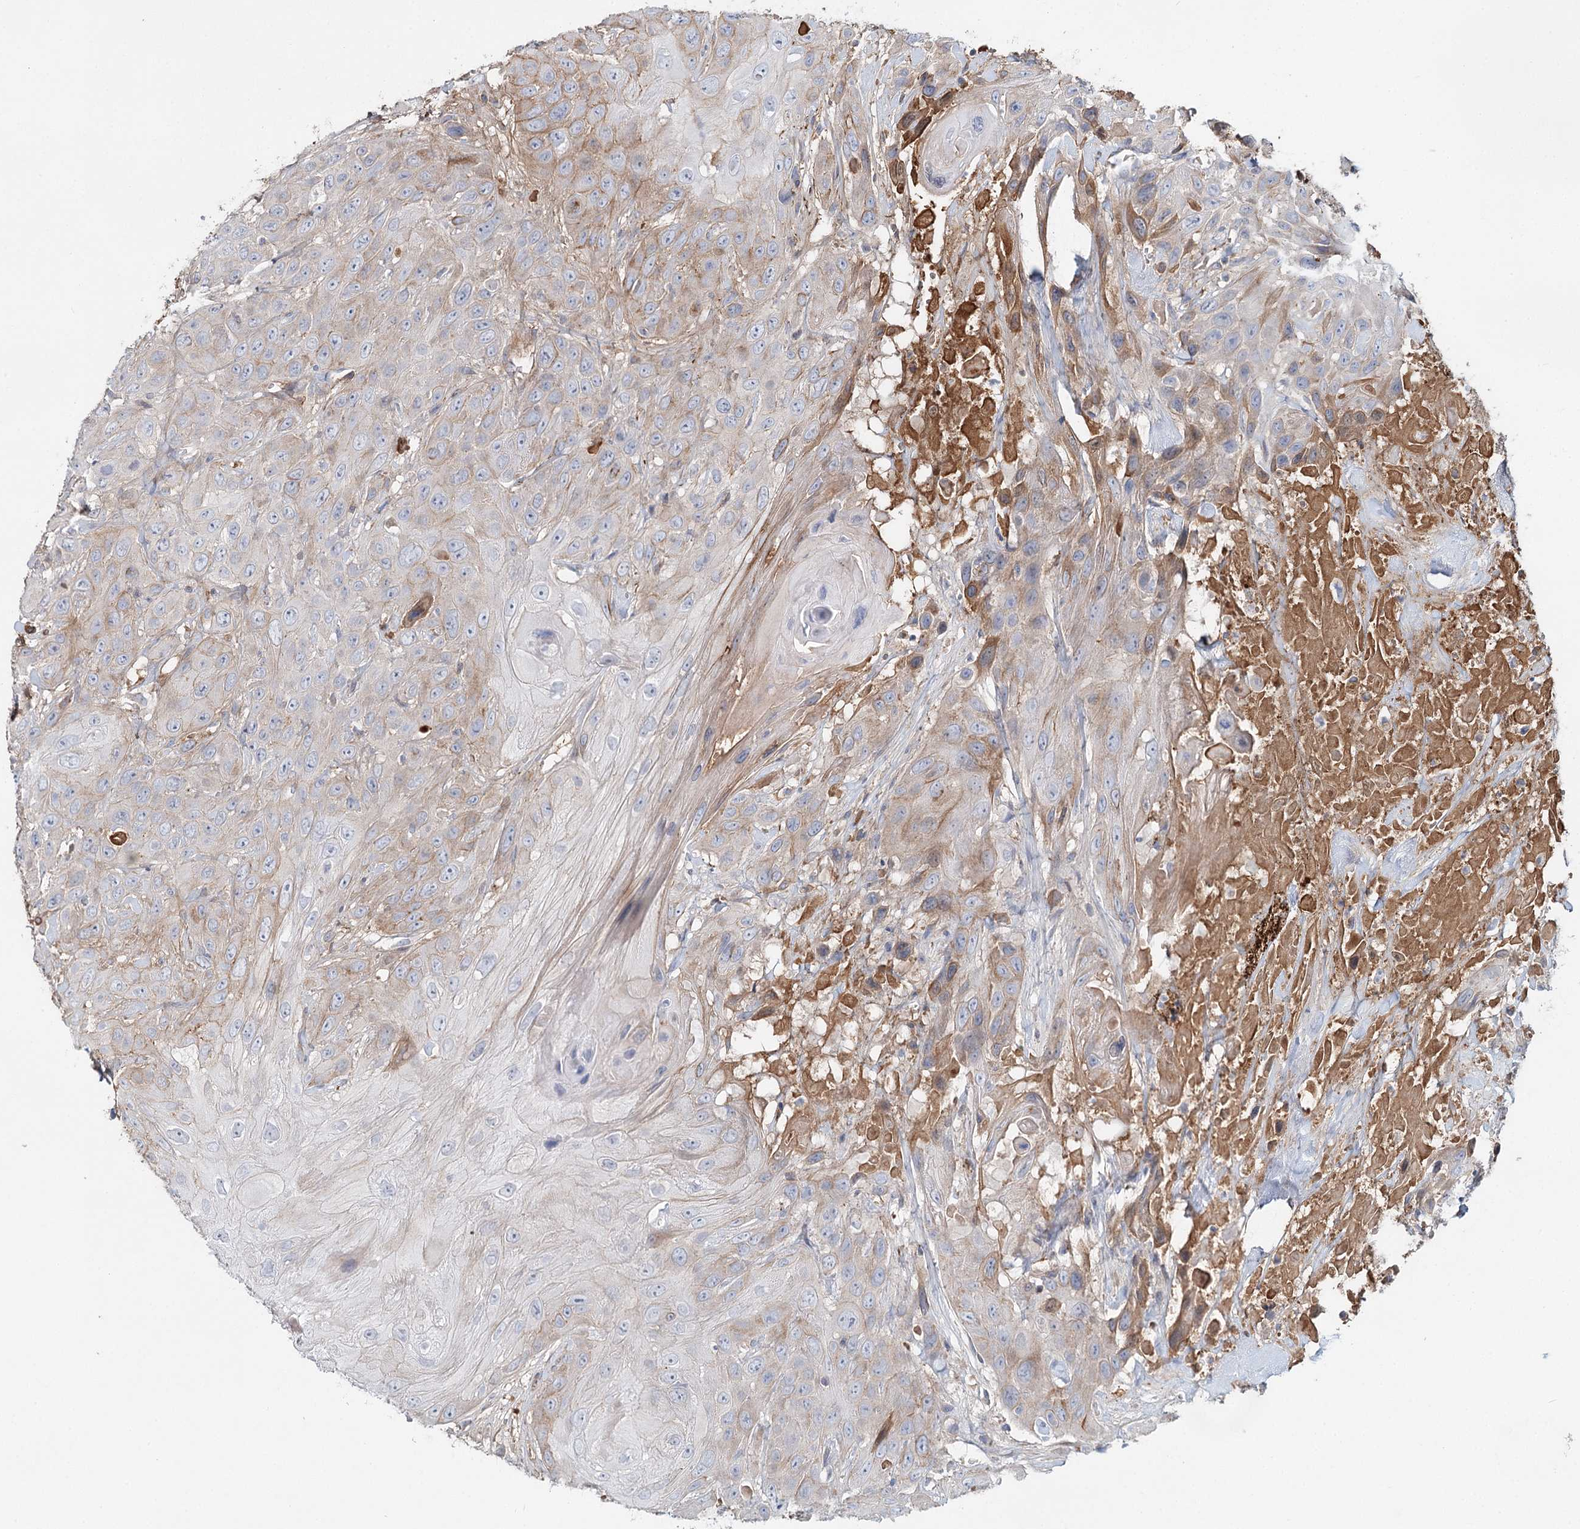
{"staining": {"intensity": "weak", "quantity": "25%-75%", "location": "cytoplasmic/membranous"}, "tissue": "head and neck cancer", "cell_type": "Tumor cells", "image_type": "cancer", "snomed": [{"axis": "morphology", "description": "Squamous cell carcinoma, NOS"}, {"axis": "topography", "description": "Head-Neck"}], "caption": "A brown stain highlights weak cytoplasmic/membranous positivity of a protein in human squamous cell carcinoma (head and neck) tumor cells.", "gene": "ALKBH8", "patient": {"sex": "male", "age": 81}}